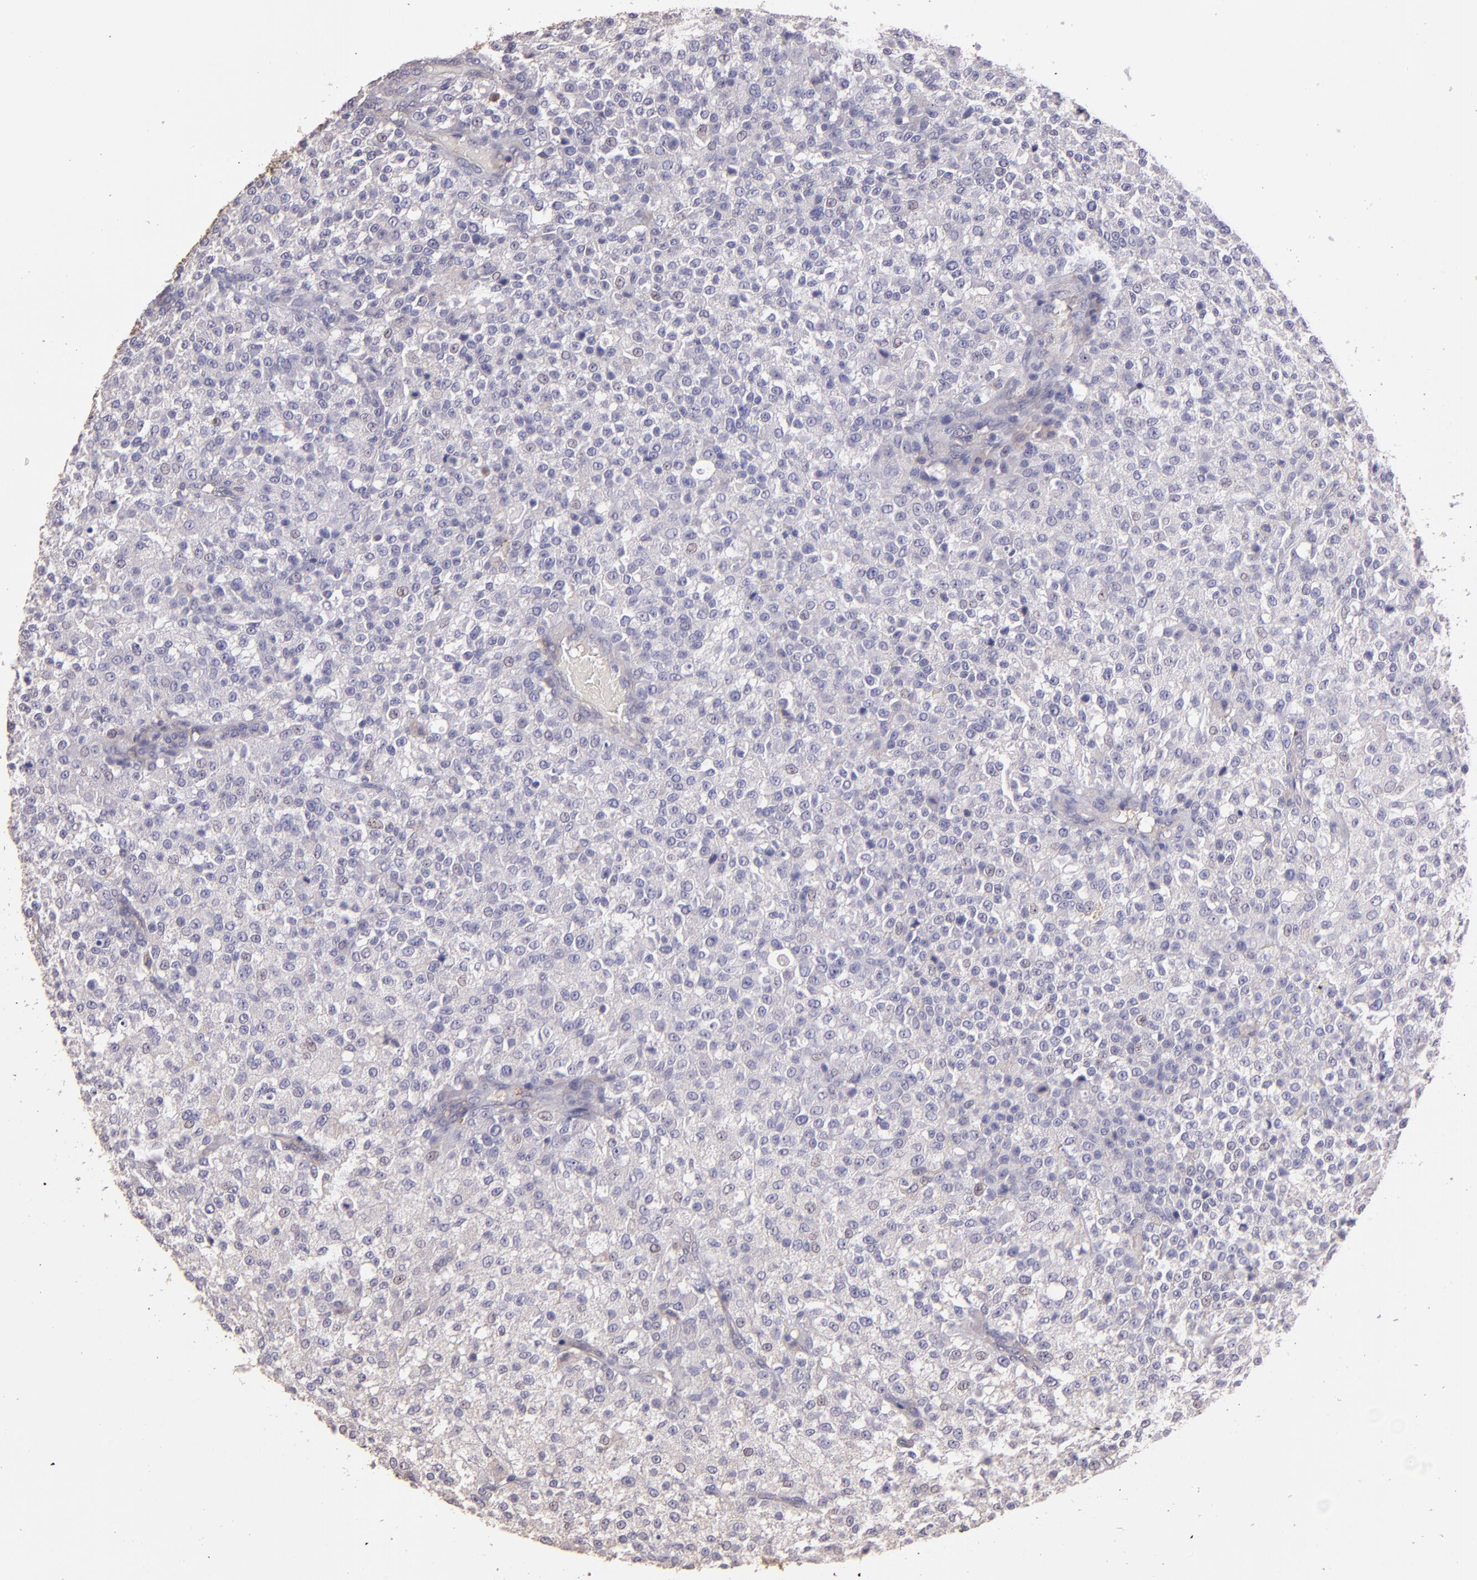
{"staining": {"intensity": "negative", "quantity": "none", "location": "none"}, "tissue": "testis cancer", "cell_type": "Tumor cells", "image_type": "cancer", "snomed": [{"axis": "morphology", "description": "Seminoma, NOS"}, {"axis": "topography", "description": "Testis"}], "caption": "A photomicrograph of testis cancer (seminoma) stained for a protein shows no brown staining in tumor cells.", "gene": "PAPPA", "patient": {"sex": "male", "age": 59}}